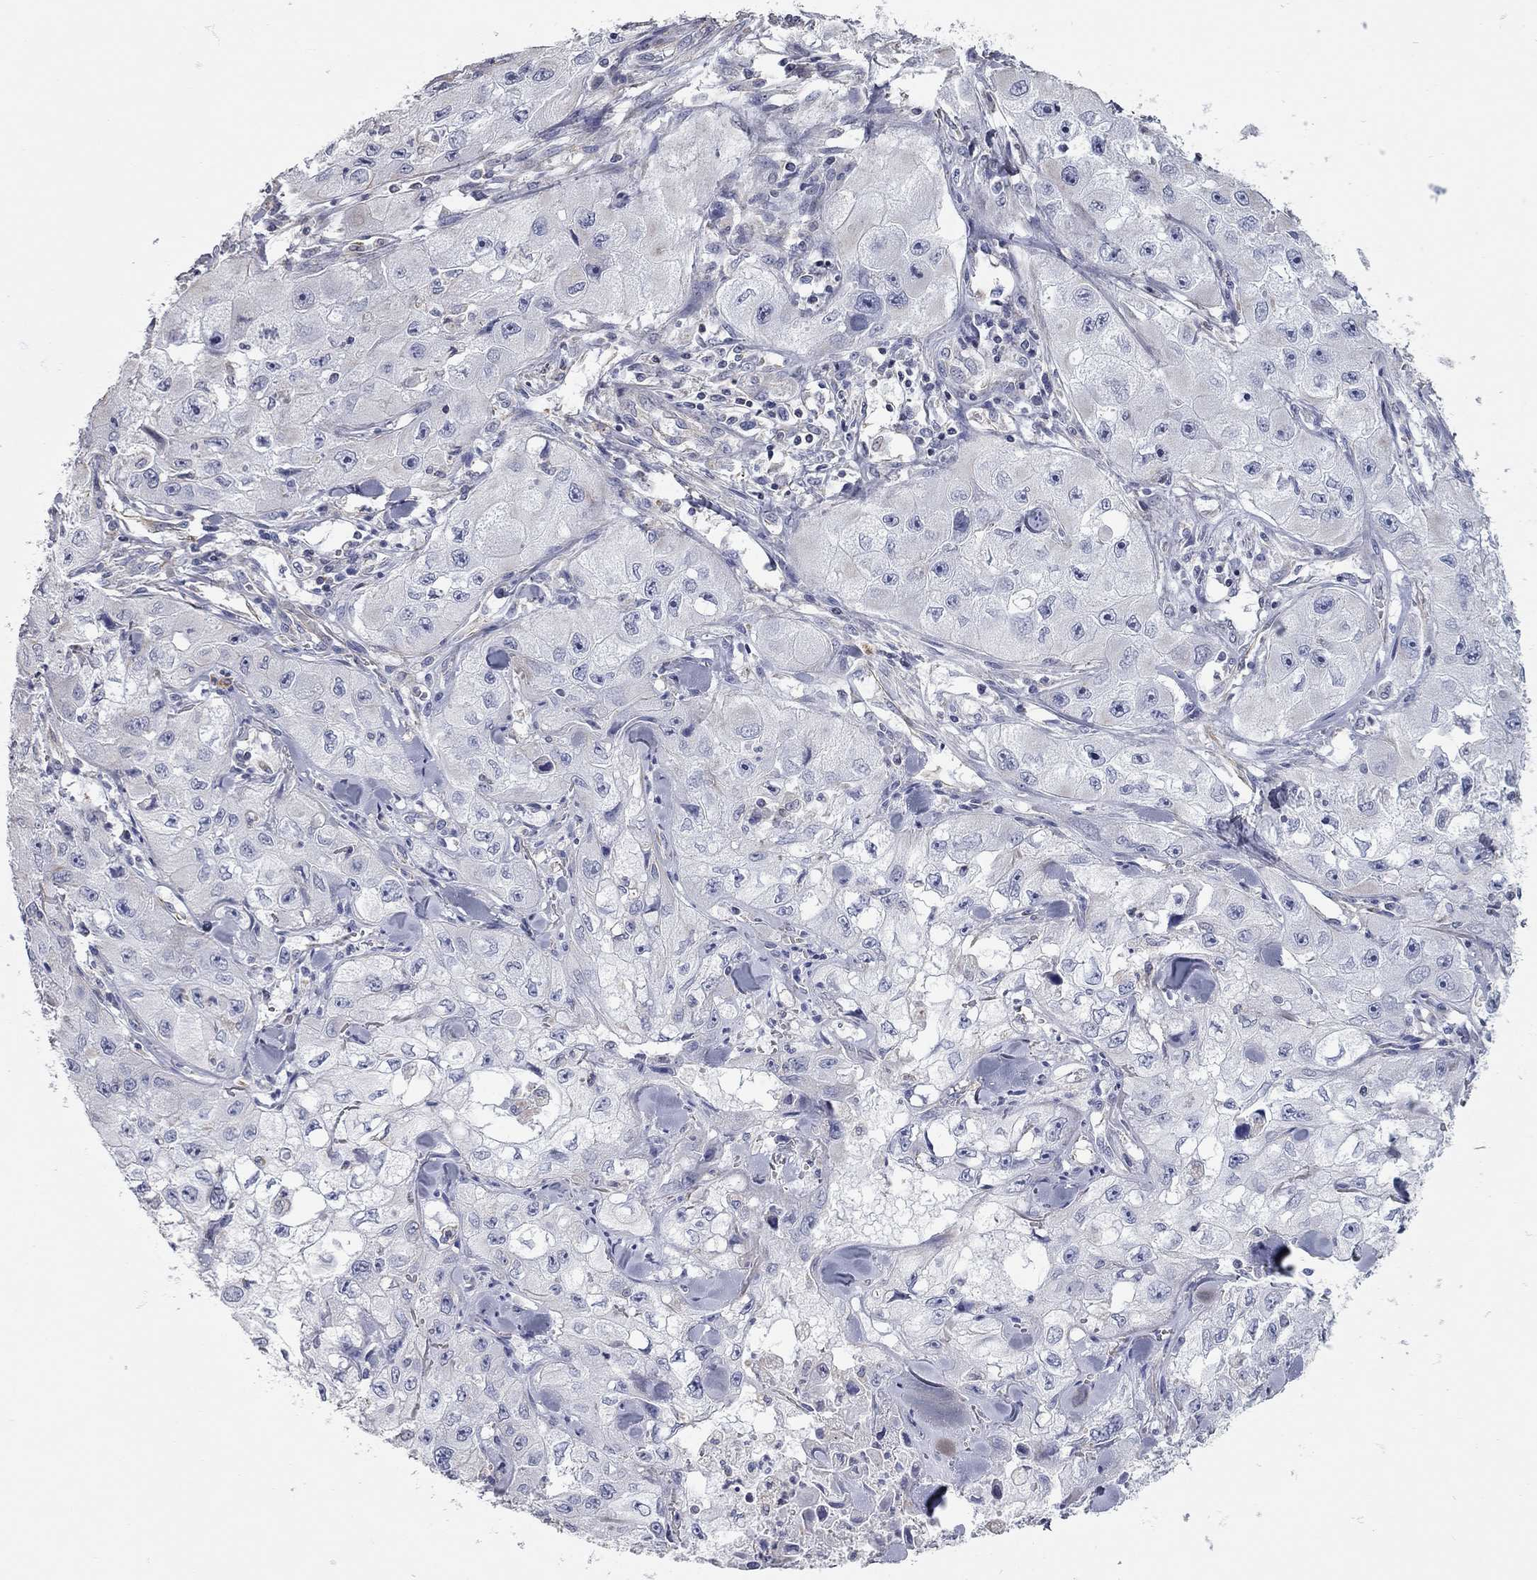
{"staining": {"intensity": "negative", "quantity": "none", "location": "none"}, "tissue": "skin cancer", "cell_type": "Tumor cells", "image_type": "cancer", "snomed": [{"axis": "morphology", "description": "Squamous cell carcinoma, NOS"}, {"axis": "topography", "description": "Skin"}, {"axis": "topography", "description": "Subcutis"}], "caption": "High power microscopy photomicrograph of an IHC histopathology image of skin squamous cell carcinoma, revealing no significant positivity in tumor cells. (DAB (3,3'-diaminobenzidine) immunohistochemistry, high magnification).", "gene": "C10orf90", "patient": {"sex": "male", "age": 73}}